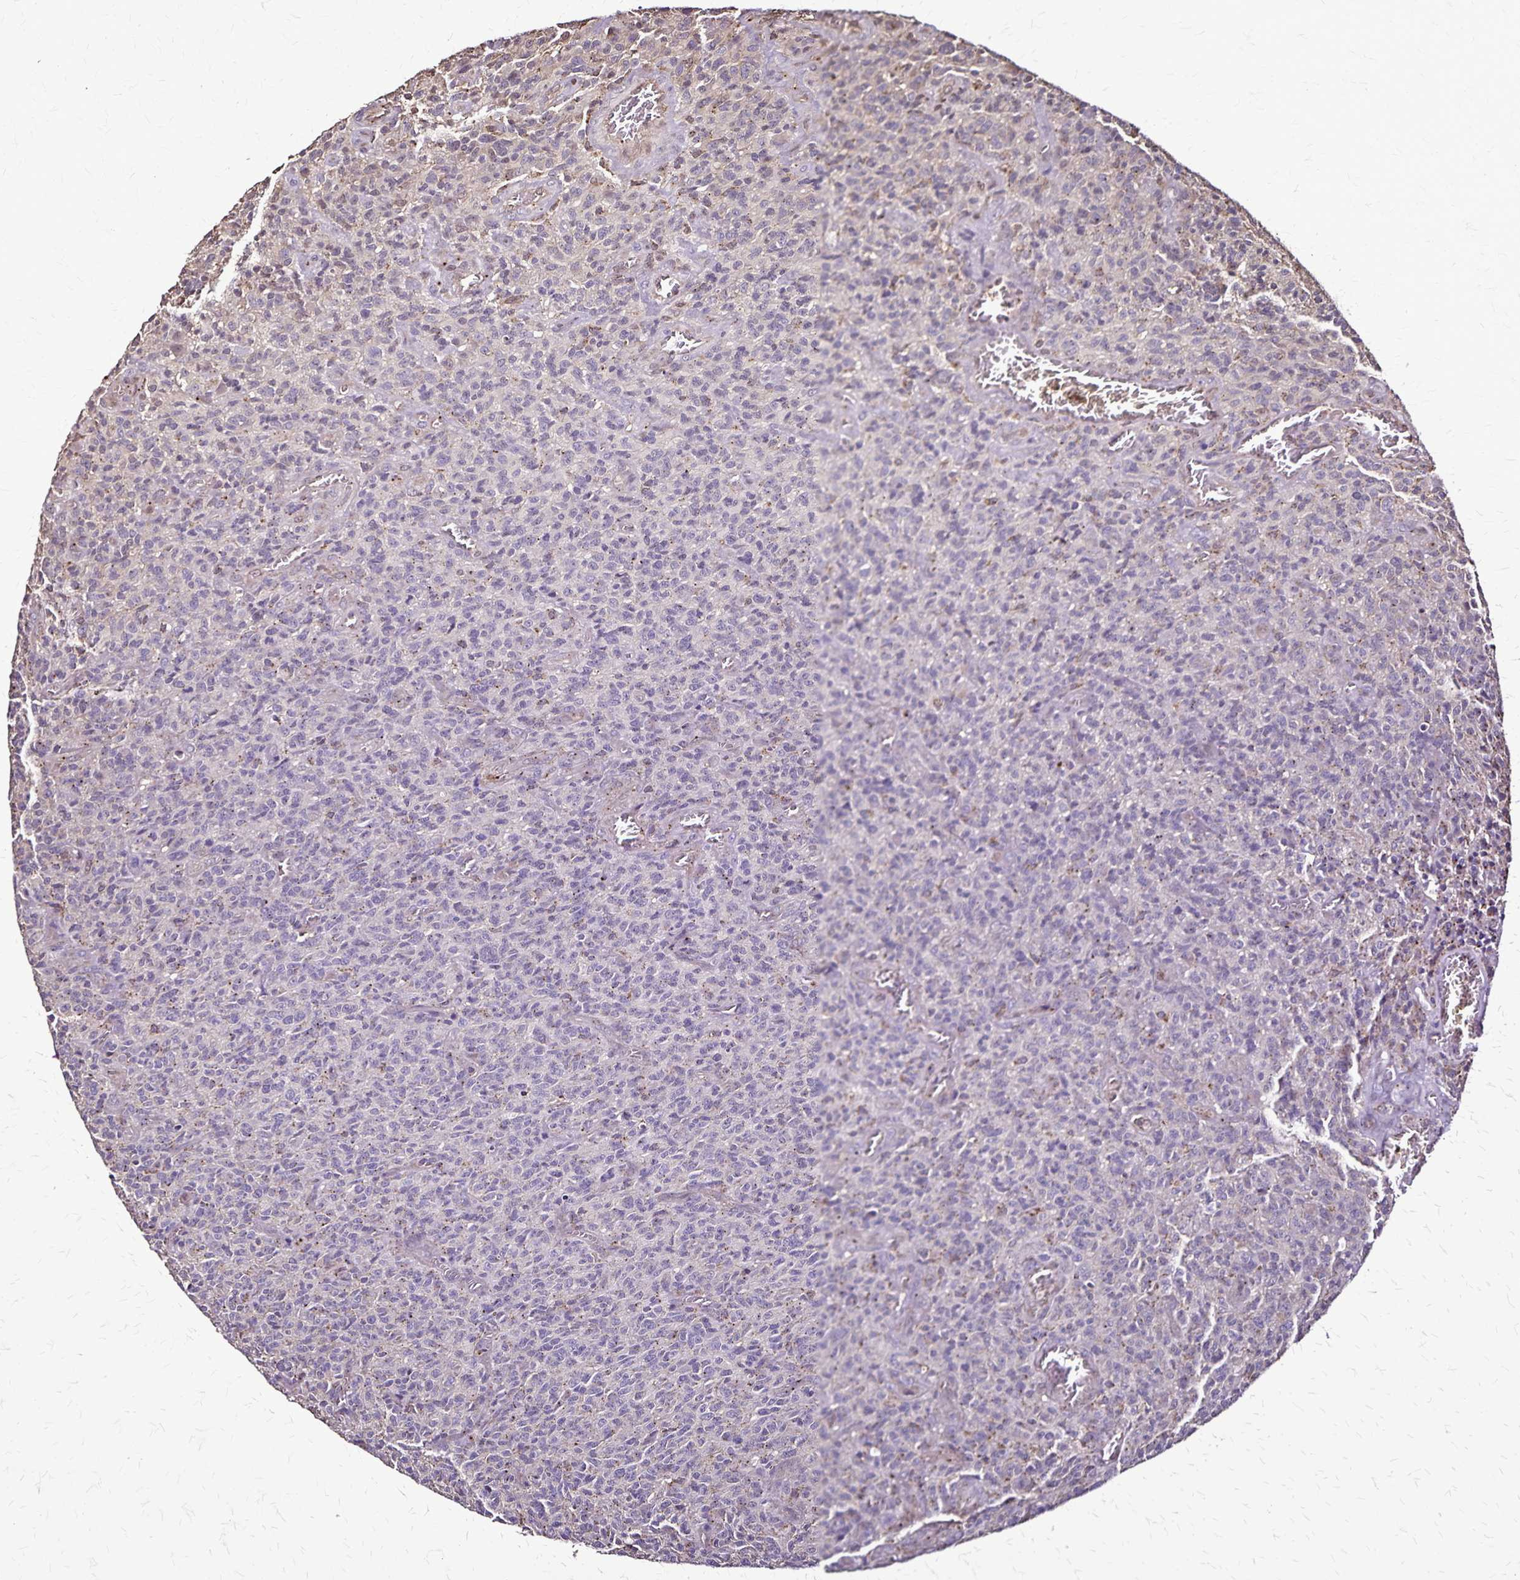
{"staining": {"intensity": "weak", "quantity": "<25%", "location": "cytoplasmic/membranous"}, "tissue": "glioma", "cell_type": "Tumor cells", "image_type": "cancer", "snomed": [{"axis": "morphology", "description": "Glioma, malignant, High grade"}, {"axis": "topography", "description": "Brain"}], "caption": "Tumor cells are negative for protein expression in human malignant high-grade glioma. (DAB (3,3'-diaminobenzidine) immunohistochemistry, high magnification).", "gene": "CHMP1B", "patient": {"sex": "male", "age": 76}}